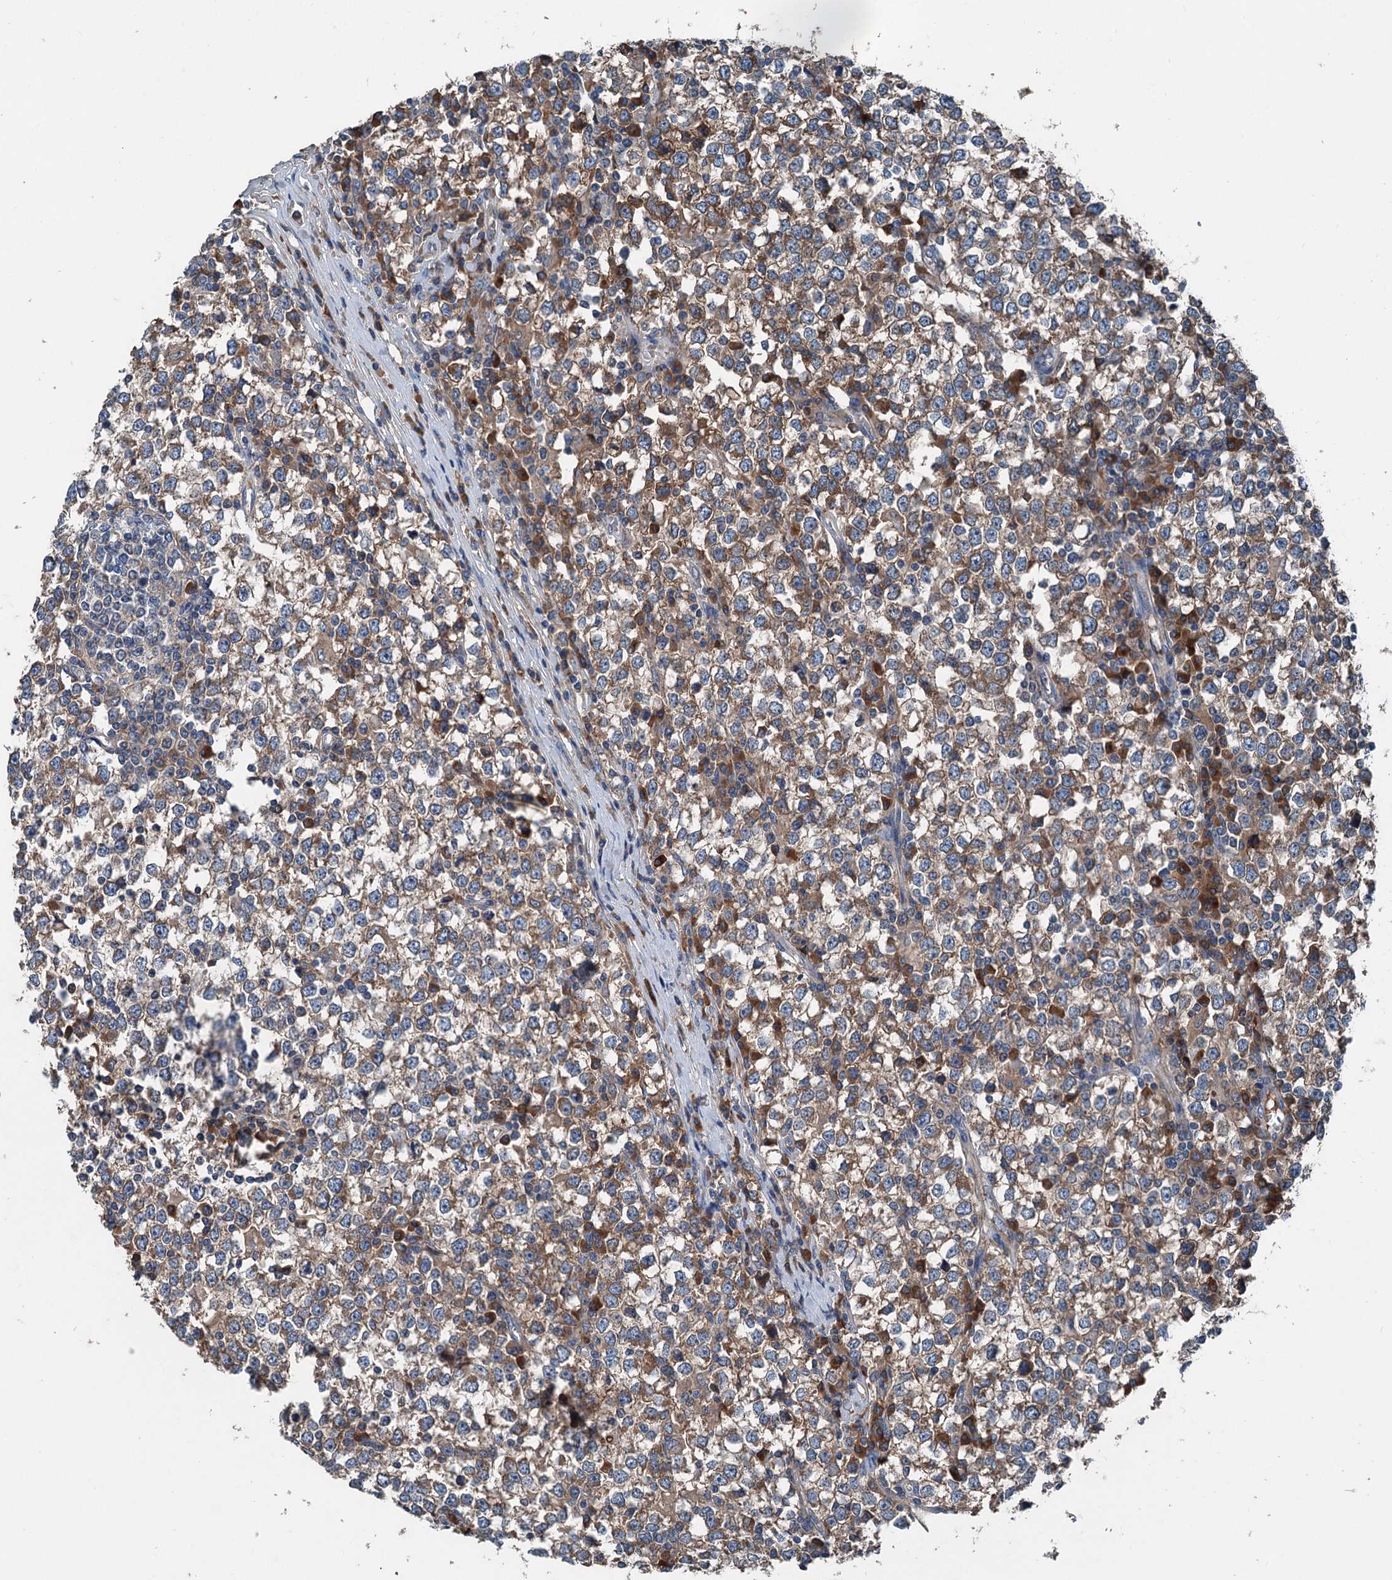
{"staining": {"intensity": "moderate", "quantity": "25%-75%", "location": "cytoplasmic/membranous"}, "tissue": "testis cancer", "cell_type": "Tumor cells", "image_type": "cancer", "snomed": [{"axis": "morphology", "description": "Seminoma, NOS"}, {"axis": "topography", "description": "Testis"}], "caption": "Immunohistochemistry staining of testis cancer, which displays medium levels of moderate cytoplasmic/membranous staining in approximately 25%-75% of tumor cells indicating moderate cytoplasmic/membranous protein staining. The staining was performed using DAB (brown) for protein detection and nuclei were counterstained in hematoxylin (blue).", "gene": "PDSS1", "patient": {"sex": "male", "age": 65}}